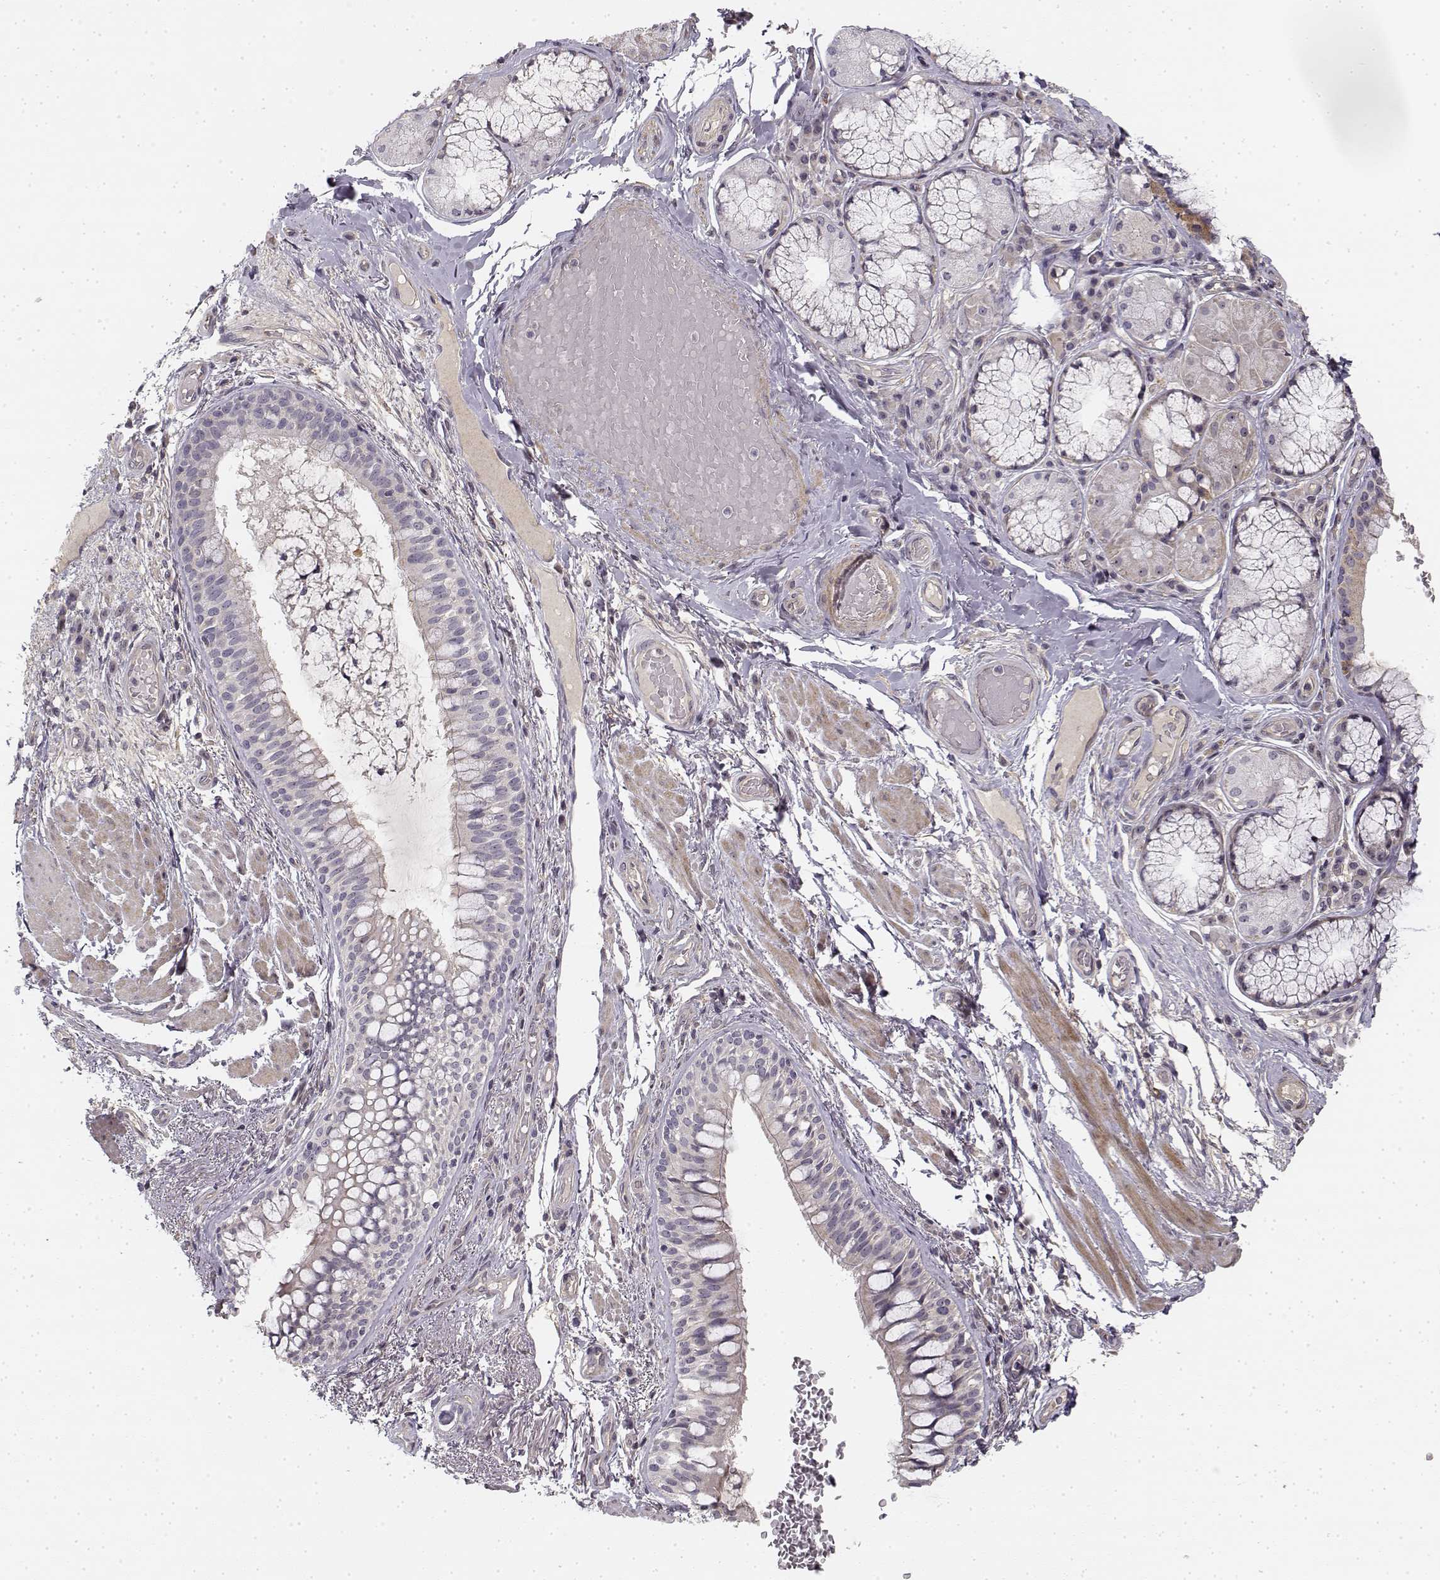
{"staining": {"intensity": "negative", "quantity": "none", "location": "none"}, "tissue": "soft tissue", "cell_type": "Fibroblasts", "image_type": "normal", "snomed": [{"axis": "morphology", "description": "Normal tissue, NOS"}, {"axis": "topography", "description": "Cartilage tissue"}, {"axis": "topography", "description": "Bronchus"}], "caption": "Immunohistochemistry micrograph of unremarkable soft tissue: human soft tissue stained with DAB reveals no significant protein expression in fibroblasts.", "gene": "MED12L", "patient": {"sex": "male", "age": 64}}